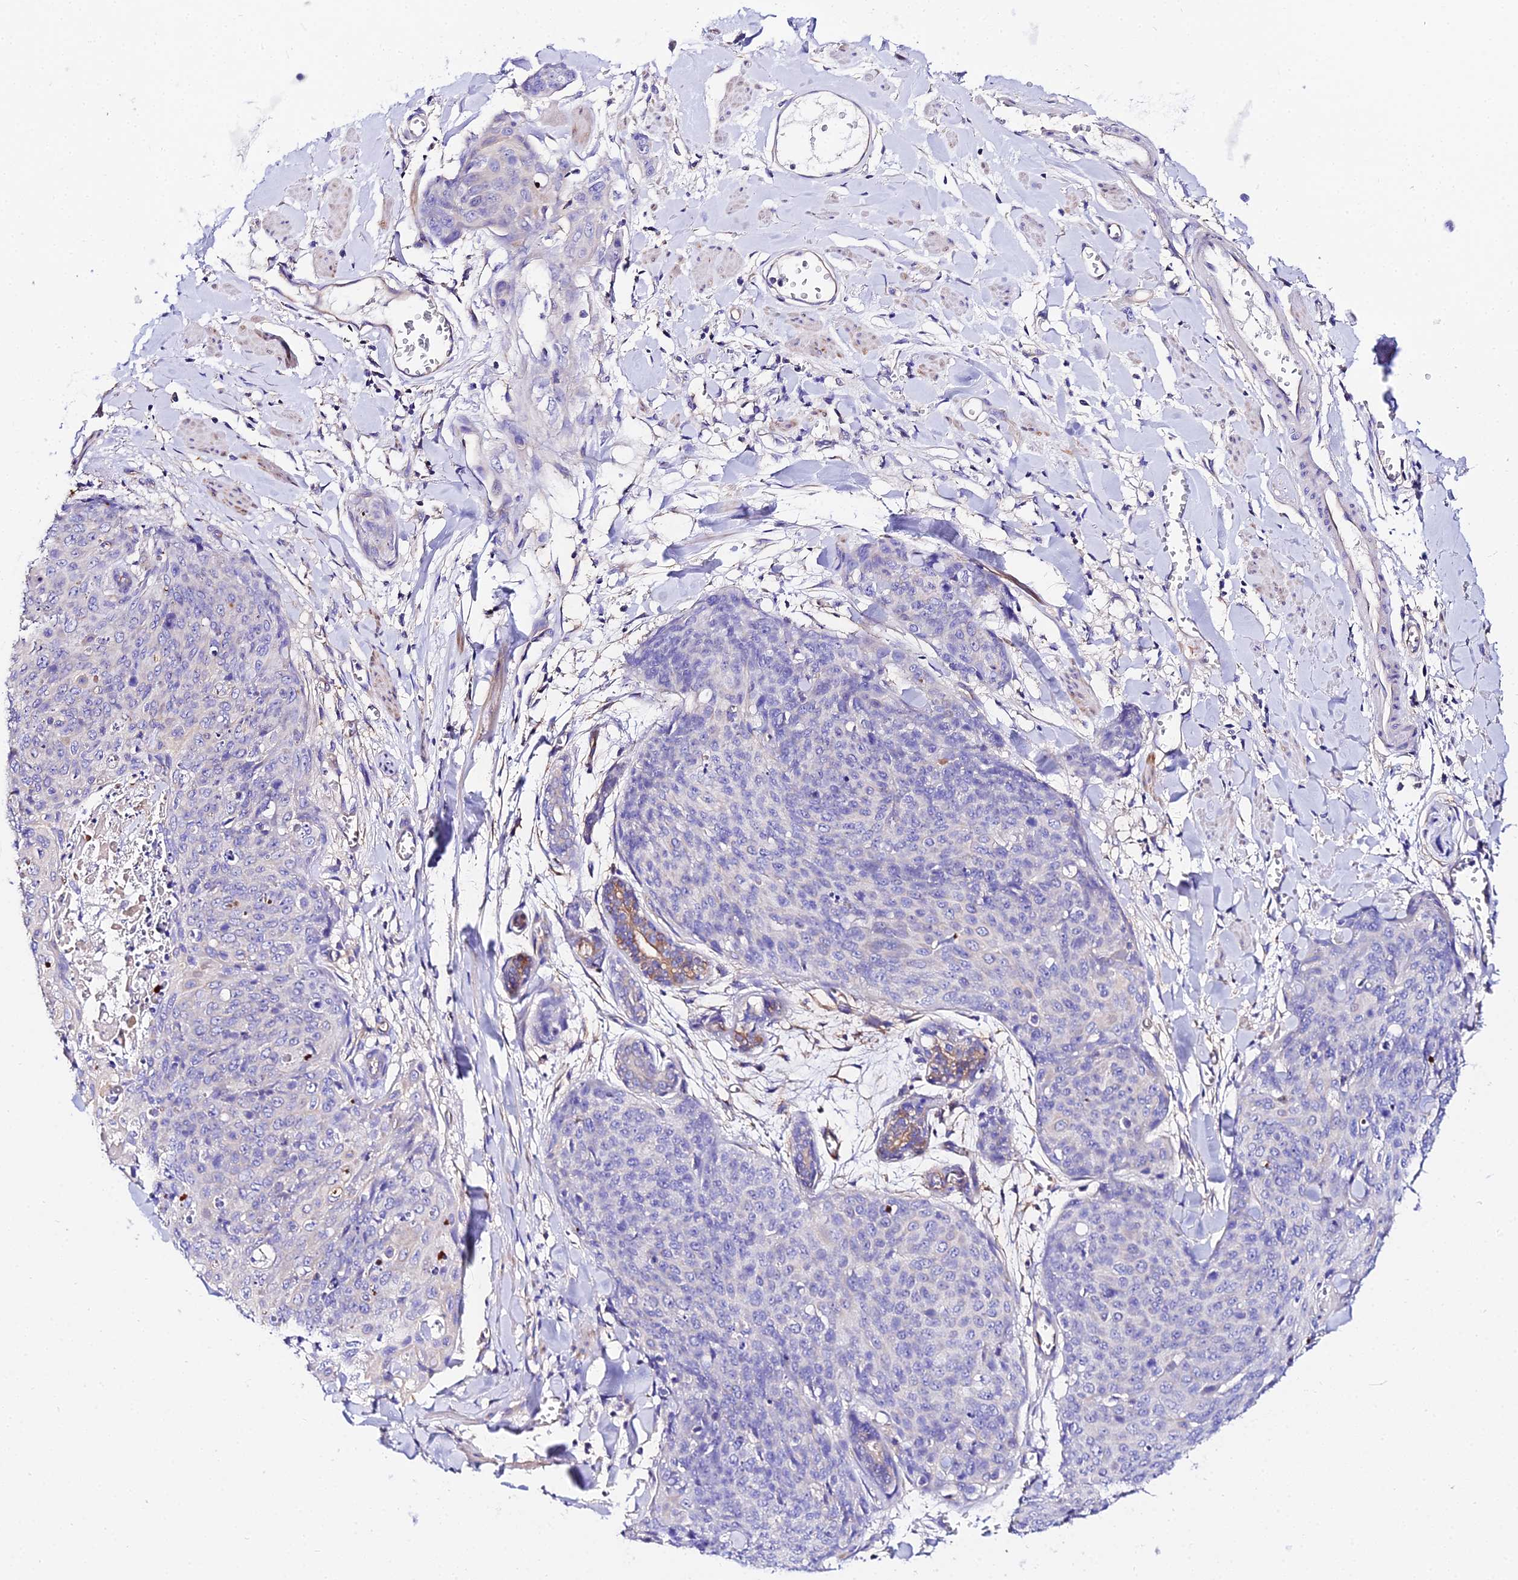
{"staining": {"intensity": "negative", "quantity": "none", "location": "none"}, "tissue": "skin cancer", "cell_type": "Tumor cells", "image_type": "cancer", "snomed": [{"axis": "morphology", "description": "Squamous cell carcinoma, NOS"}, {"axis": "topography", "description": "Skin"}, {"axis": "topography", "description": "Vulva"}], "caption": "Tumor cells are negative for protein expression in human skin cancer.", "gene": "DAW1", "patient": {"sex": "female", "age": 85}}